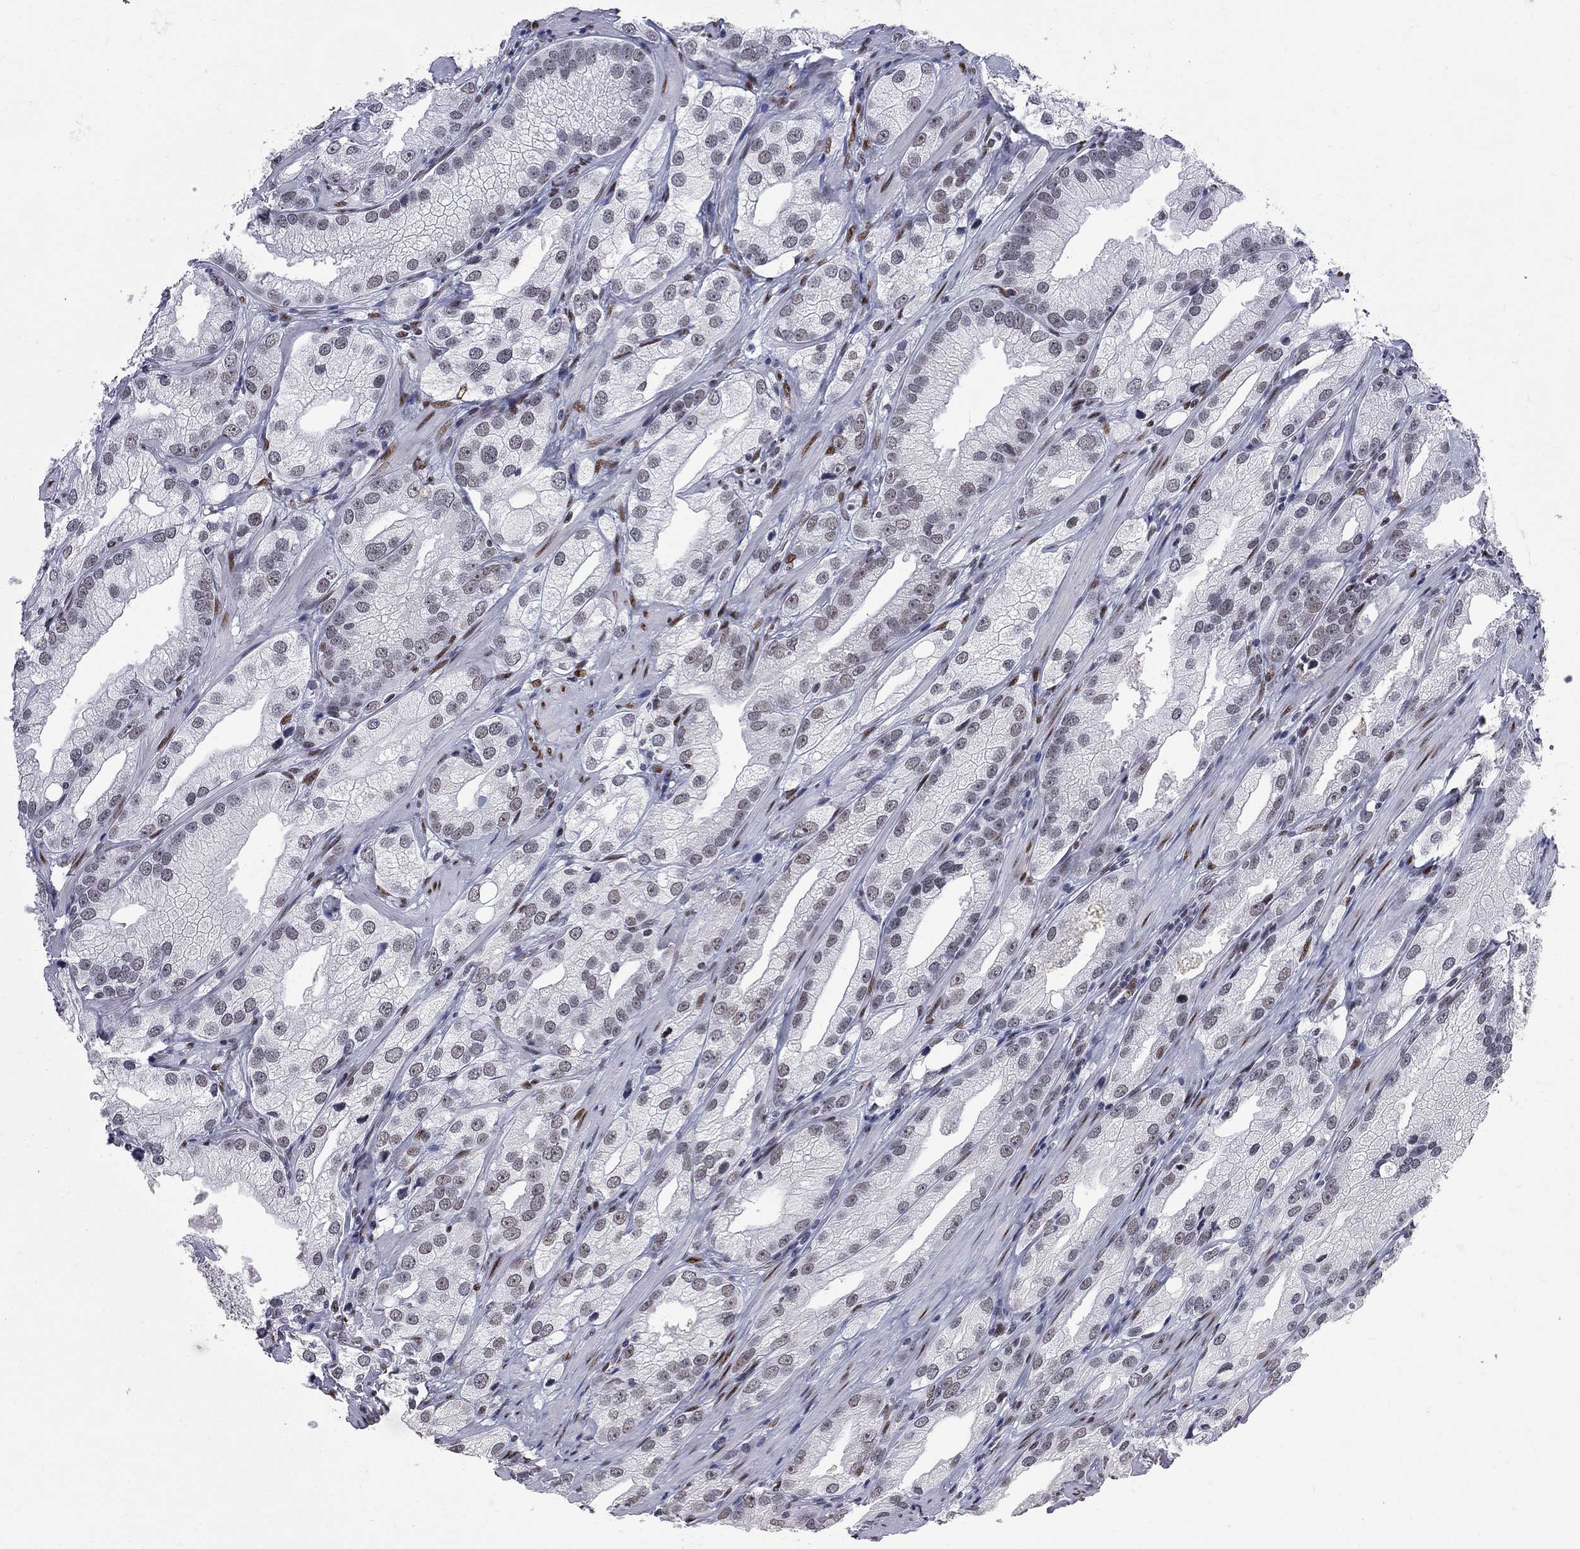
{"staining": {"intensity": "weak", "quantity": "<25%", "location": "nuclear"}, "tissue": "prostate cancer", "cell_type": "Tumor cells", "image_type": "cancer", "snomed": [{"axis": "morphology", "description": "Adenocarcinoma, High grade"}, {"axis": "topography", "description": "Prostate and seminal vesicle, NOS"}], "caption": "Prostate cancer (high-grade adenocarcinoma) stained for a protein using IHC exhibits no positivity tumor cells.", "gene": "ZBTB47", "patient": {"sex": "male", "age": 62}}